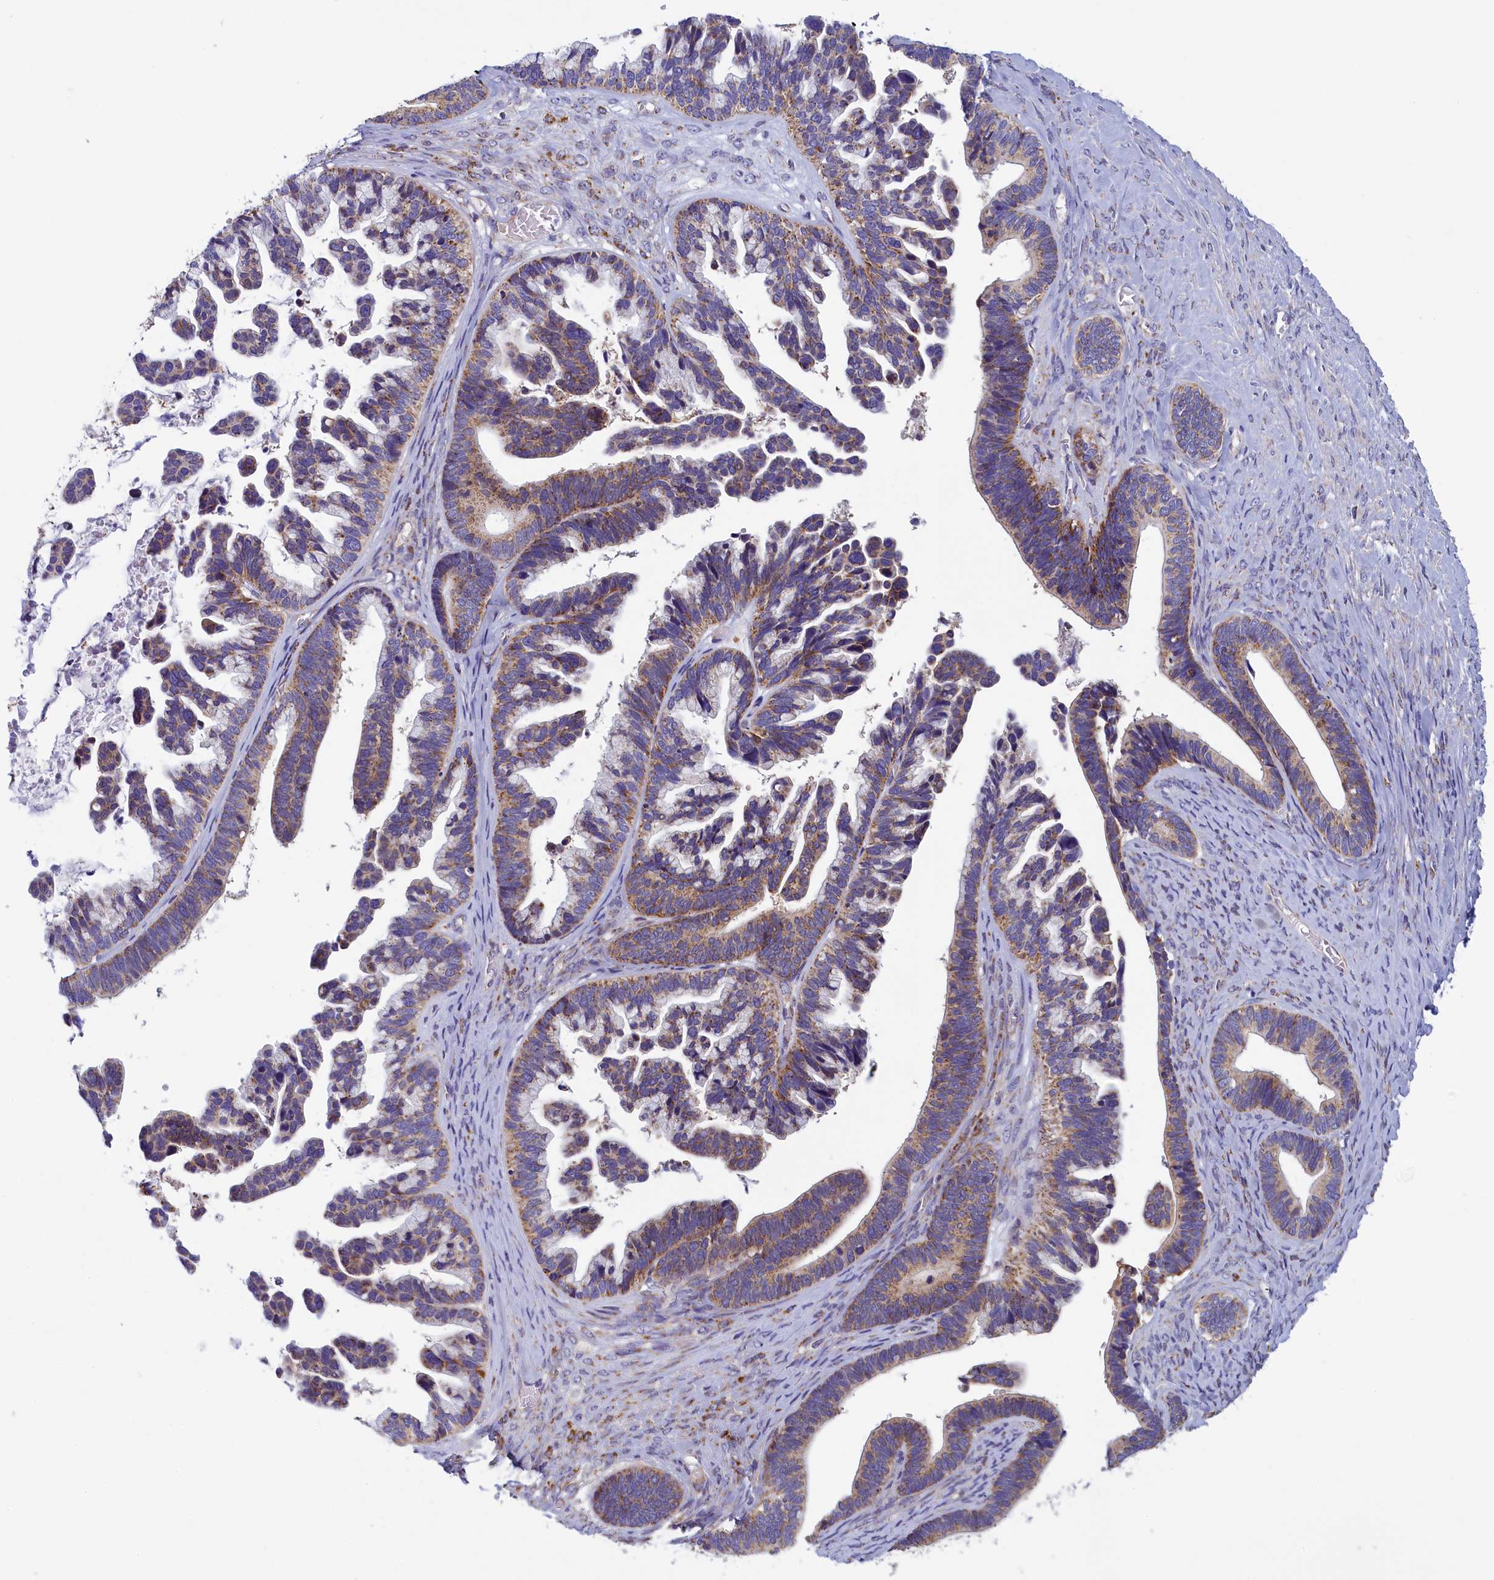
{"staining": {"intensity": "moderate", "quantity": "25%-75%", "location": "cytoplasmic/membranous"}, "tissue": "ovarian cancer", "cell_type": "Tumor cells", "image_type": "cancer", "snomed": [{"axis": "morphology", "description": "Cystadenocarcinoma, serous, NOS"}, {"axis": "topography", "description": "Ovary"}], "caption": "High-magnification brightfield microscopy of ovarian cancer stained with DAB (brown) and counterstained with hematoxylin (blue). tumor cells exhibit moderate cytoplasmic/membranous expression is identified in approximately25%-75% of cells.", "gene": "IFT122", "patient": {"sex": "female", "age": 56}}